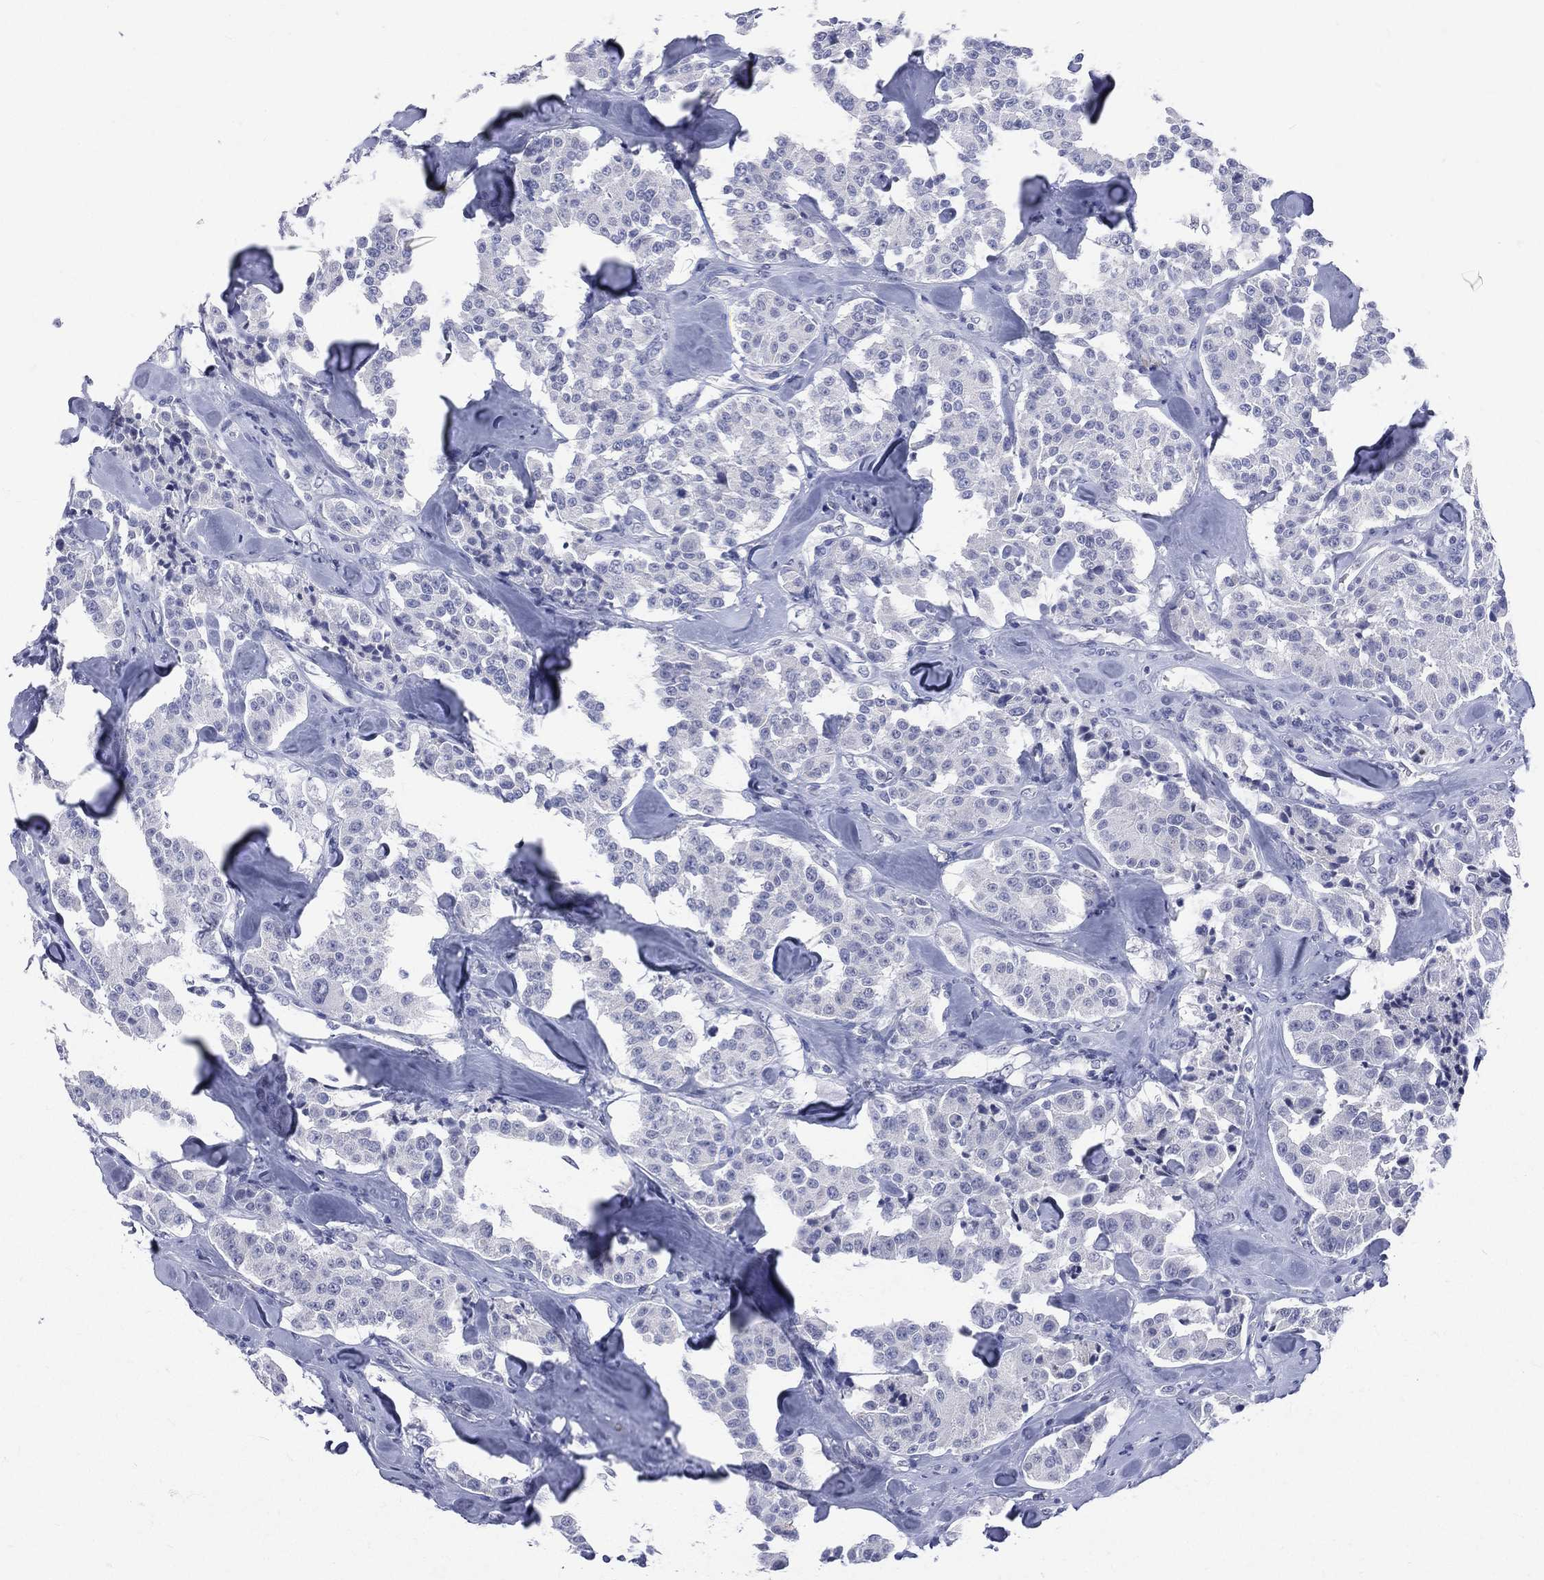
{"staining": {"intensity": "negative", "quantity": "none", "location": "none"}, "tissue": "carcinoid", "cell_type": "Tumor cells", "image_type": "cancer", "snomed": [{"axis": "morphology", "description": "Carcinoid, malignant, NOS"}, {"axis": "topography", "description": "Pancreas"}], "caption": "IHC of malignant carcinoid reveals no positivity in tumor cells. (DAB immunohistochemistry with hematoxylin counter stain).", "gene": "MLLT10", "patient": {"sex": "male", "age": 41}}